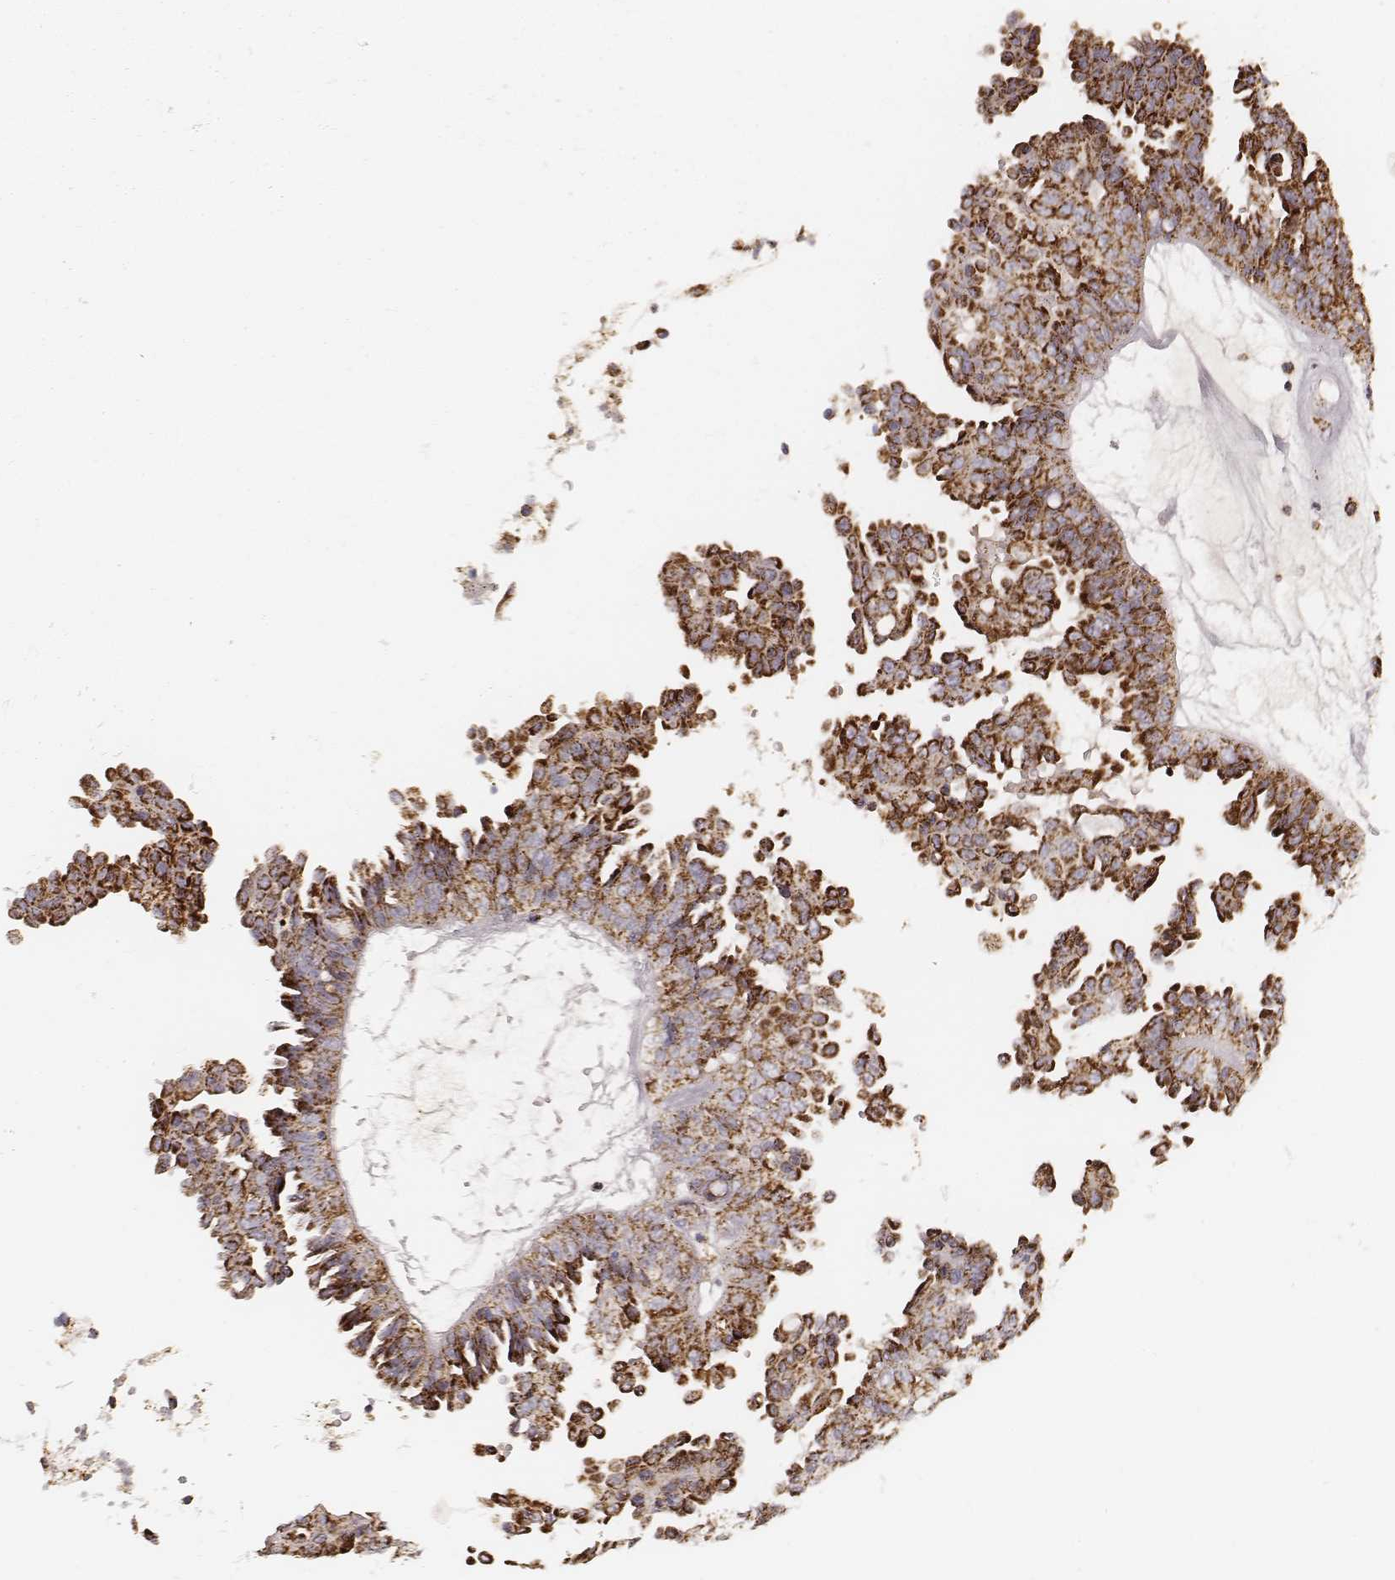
{"staining": {"intensity": "strong", "quantity": ">75%", "location": "cytoplasmic/membranous"}, "tissue": "ovarian cancer", "cell_type": "Tumor cells", "image_type": "cancer", "snomed": [{"axis": "morphology", "description": "Cystadenocarcinoma, serous, NOS"}, {"axis": "topography", "description": "Ovary"}], "caption": "Immunohistochemistry image of human ovarian cancer stained for a protein (brown), which demonstrates high levels of strong cytoplasmic/membranous expression in about >75% of tumor cells.", "gene": "CS", "patient": {"sex": "female", "age": 71}}